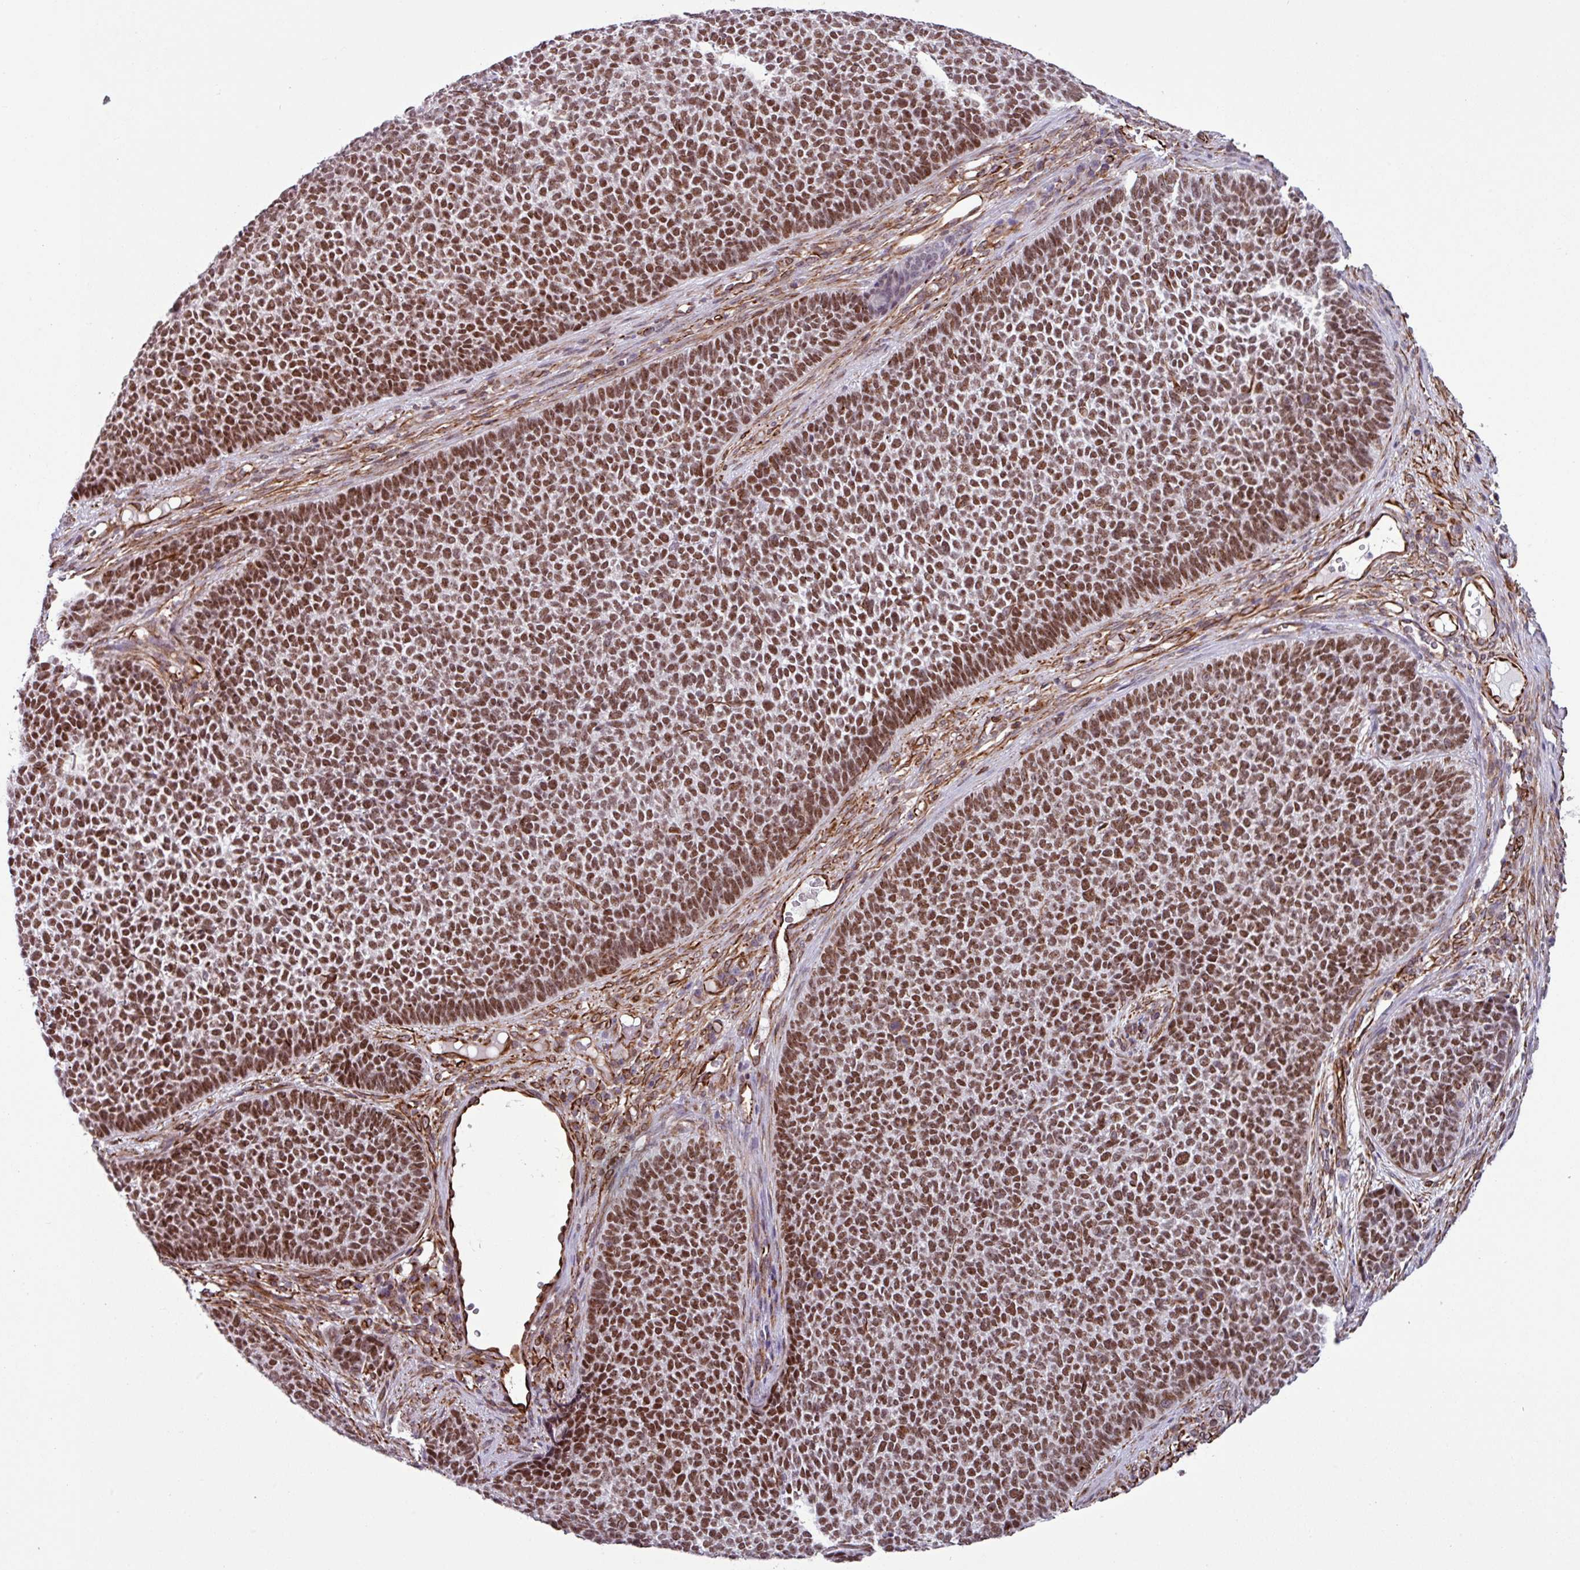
{"staining": {"intensity": "strong", "quantity": ">75%", "location": "nuclear"}, "tissue": "skin cancer", "cell_type": "Tumor cells", "image_type": "cancer", "snomed": [{"axis": "morphology", "description": "Basal cell carcinoma"}, {"axis": "topography", "description": "Skin"}], "caption": "About >75% of tumor cells in human skin cancer demonstrate strong nuclear protein positivity as visualized by brown immunohistochemical staining.", "gene": "CHD3", "patient": {"sex": "female", "age": 84}}